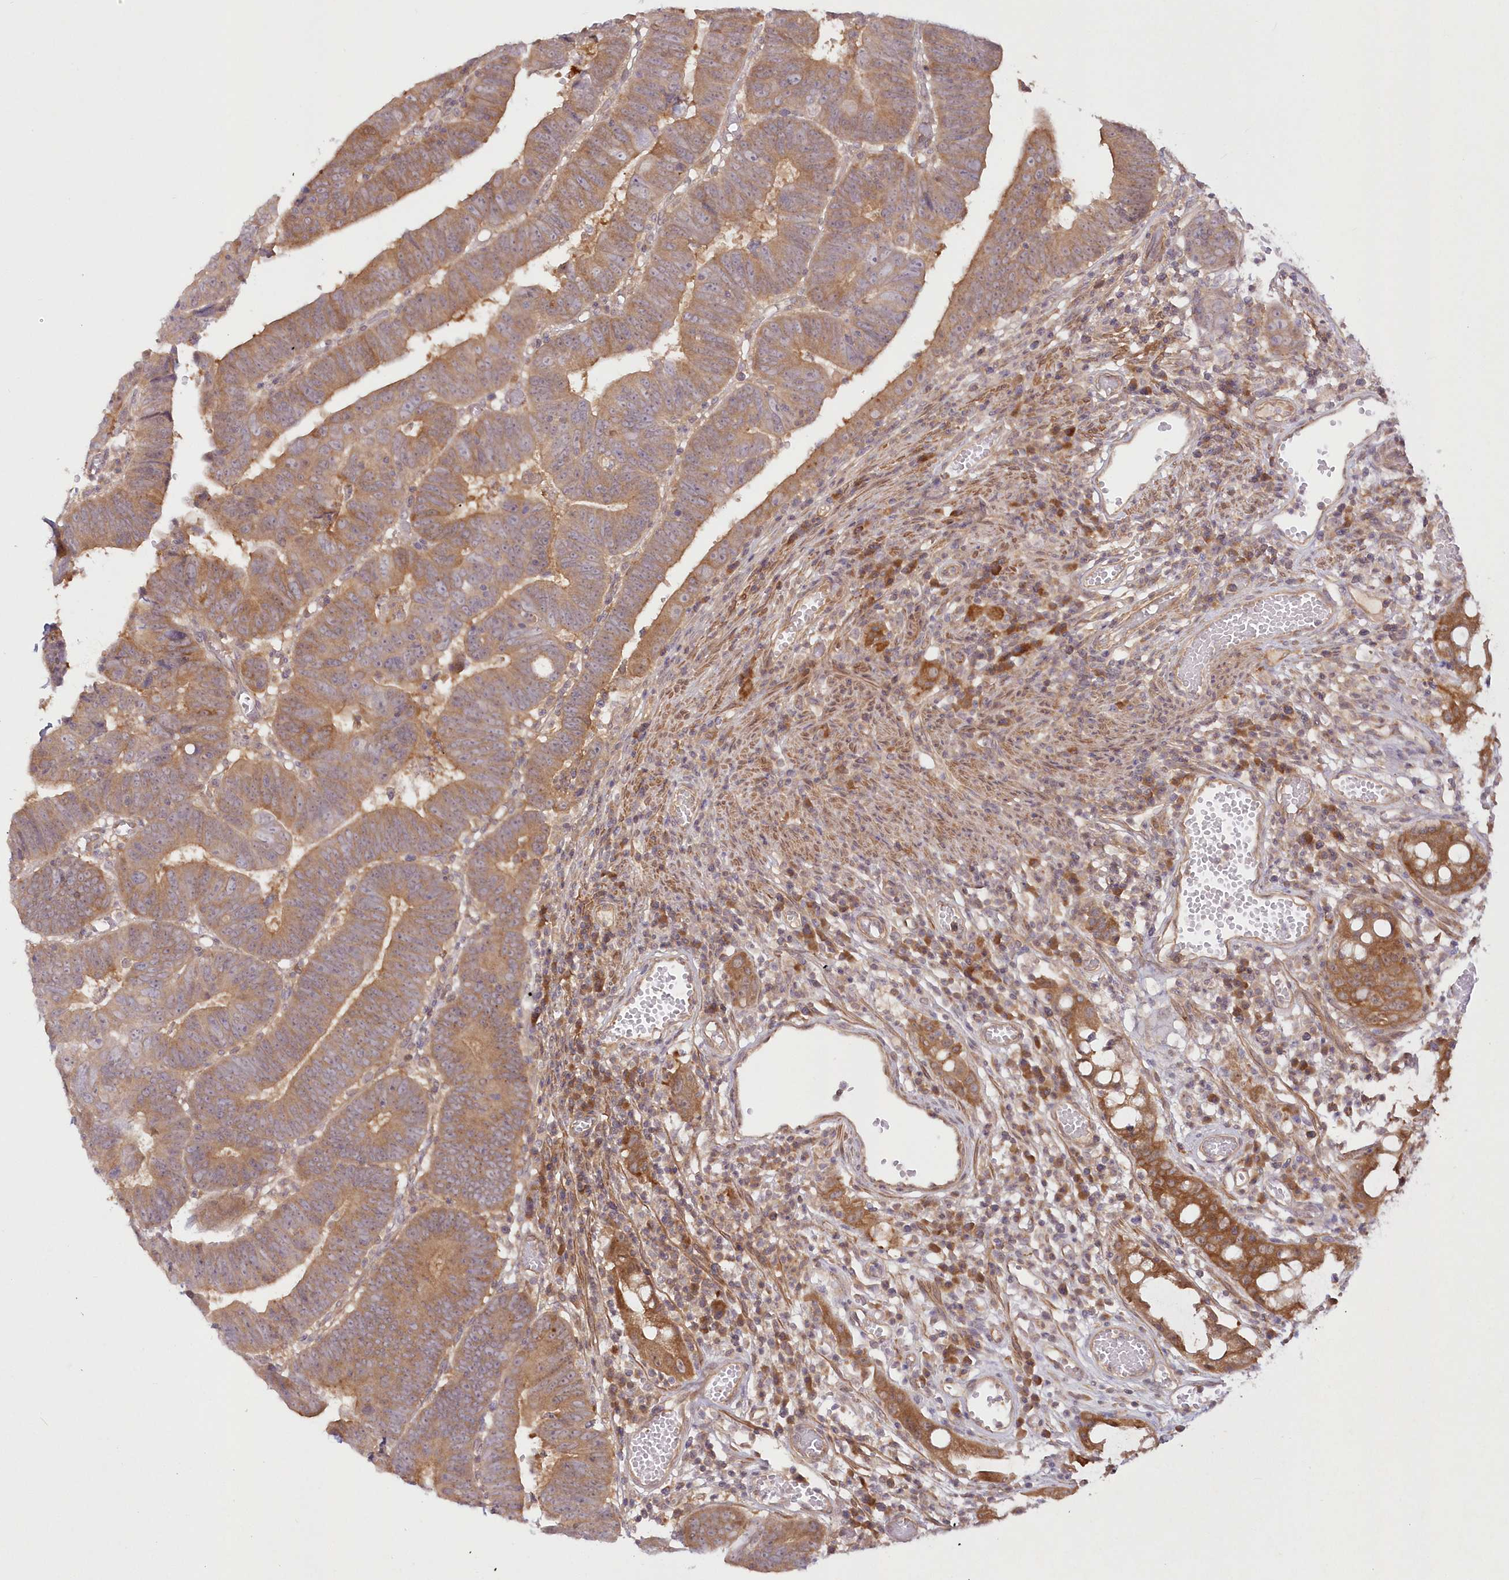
{"staining": {"intensity": "moderate", "quantity": ">75%", "location": "cytoplasmic/membranous"}, "tissue": "colorectal cancer", "cell_type": "Tumor cells", "image_type": "cancer", "snomed": [{"axis": "morphology", "description": "Adenocarcinoma, NOS"}, {"axis": "topography", "description": "Rectum"}], "caption": "An immunohistochemistry (IHC) histopathology image of neoplastic tissue is shown. Protein staining in brown labels moderate cytoplasmic/membranous positivity in colorectal adenocarcinoma within tumor cells.", "gene": "IPMK", "patient": {"sex": "female", "age": 65}}